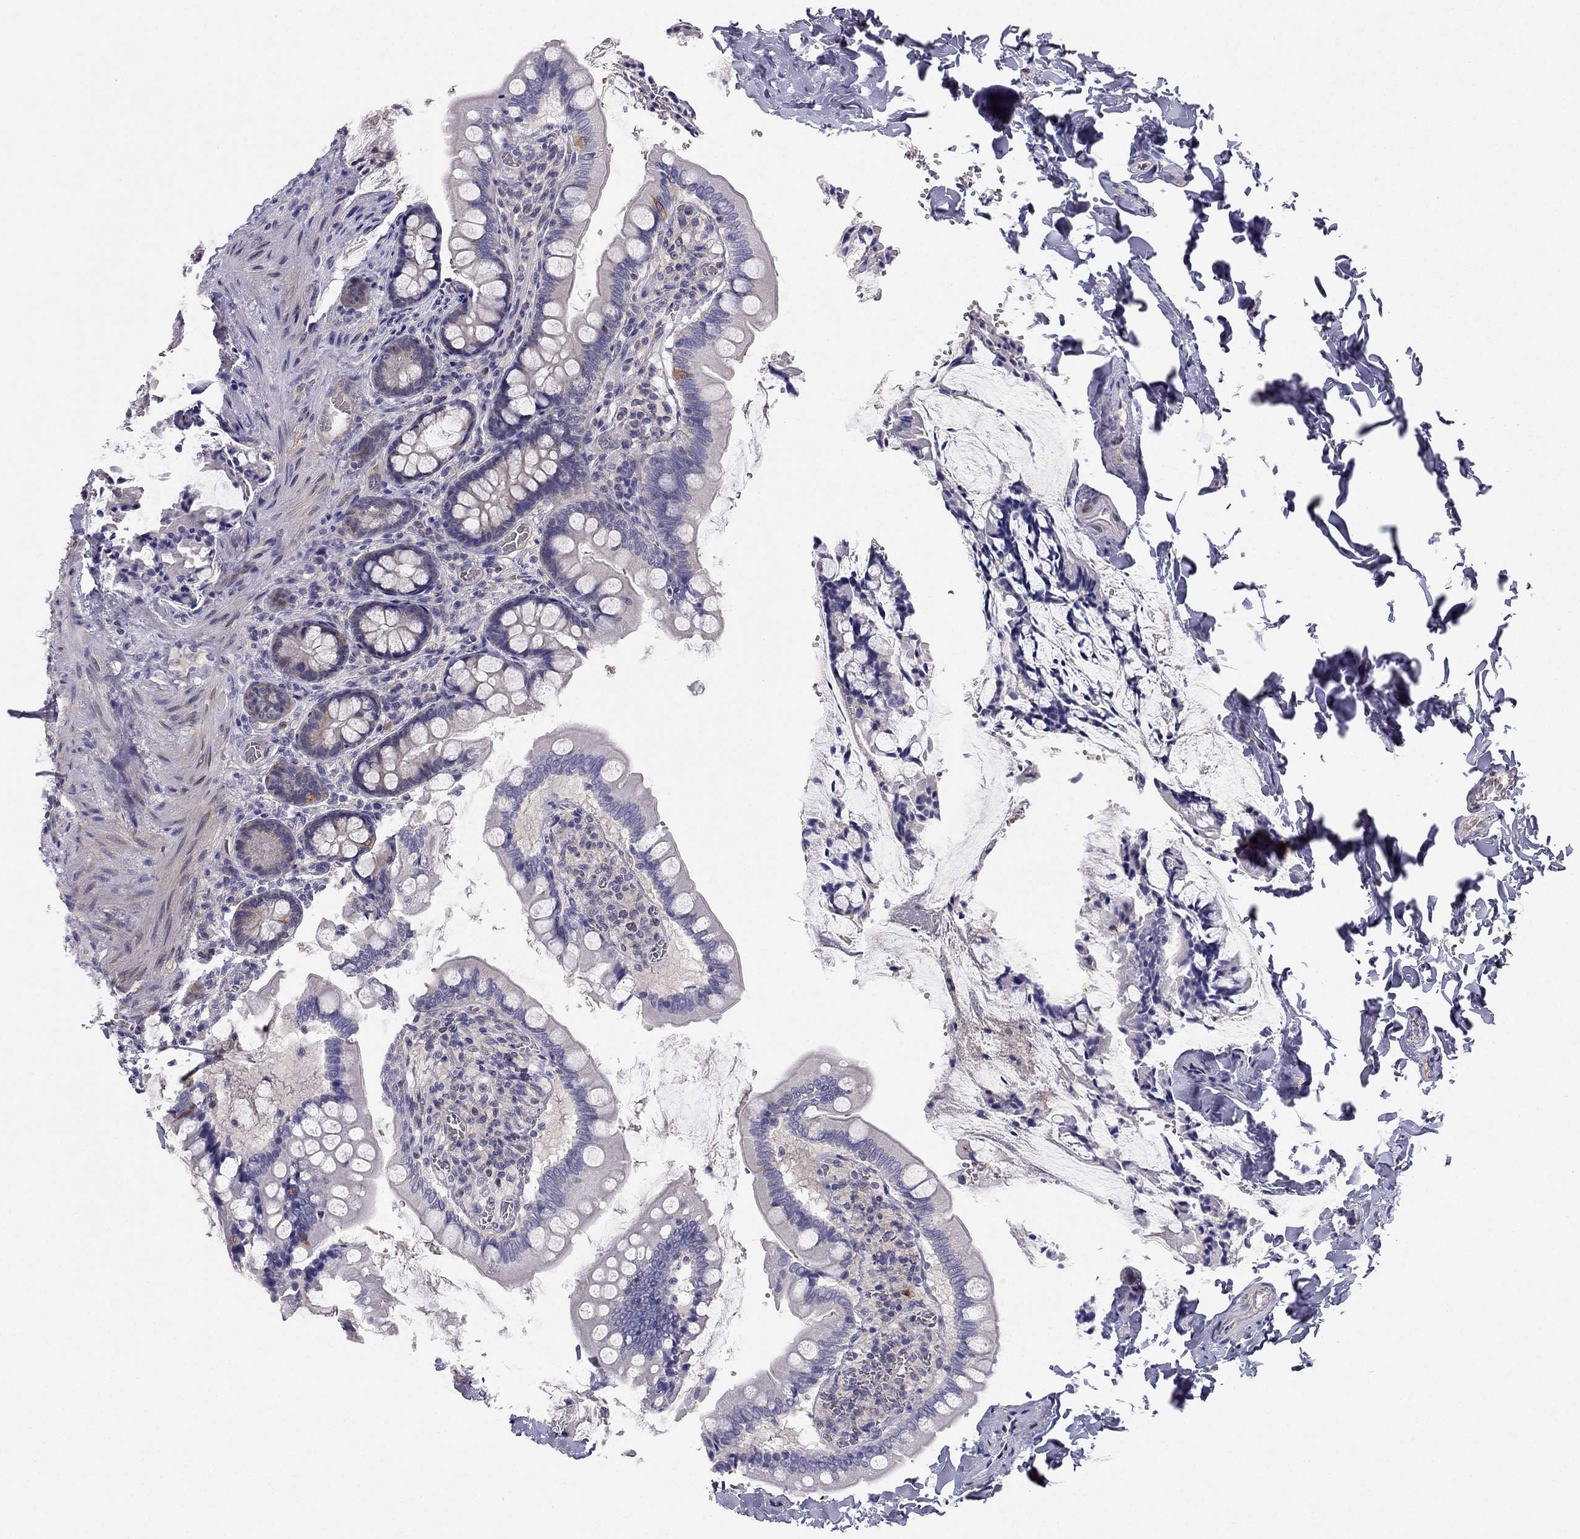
{"staining": {"intensity": "weak", "quantity": "<25%", "location": "cytoplasmic/membranous"}, "tissue": "small intestine", "cell_type": "Glandular cells", "image_type": "normal", "snomed": [{"axis": "morphology", "description": "Normal tissue, NOS"}, {"axis": "topography", "description": "Small intestine"}], "caption": "Protein analysis of normal small intestine displays no significant staining in glandular cells.", "gene": "RSPH14", "patient": {"sex": "female", "age": 56}}